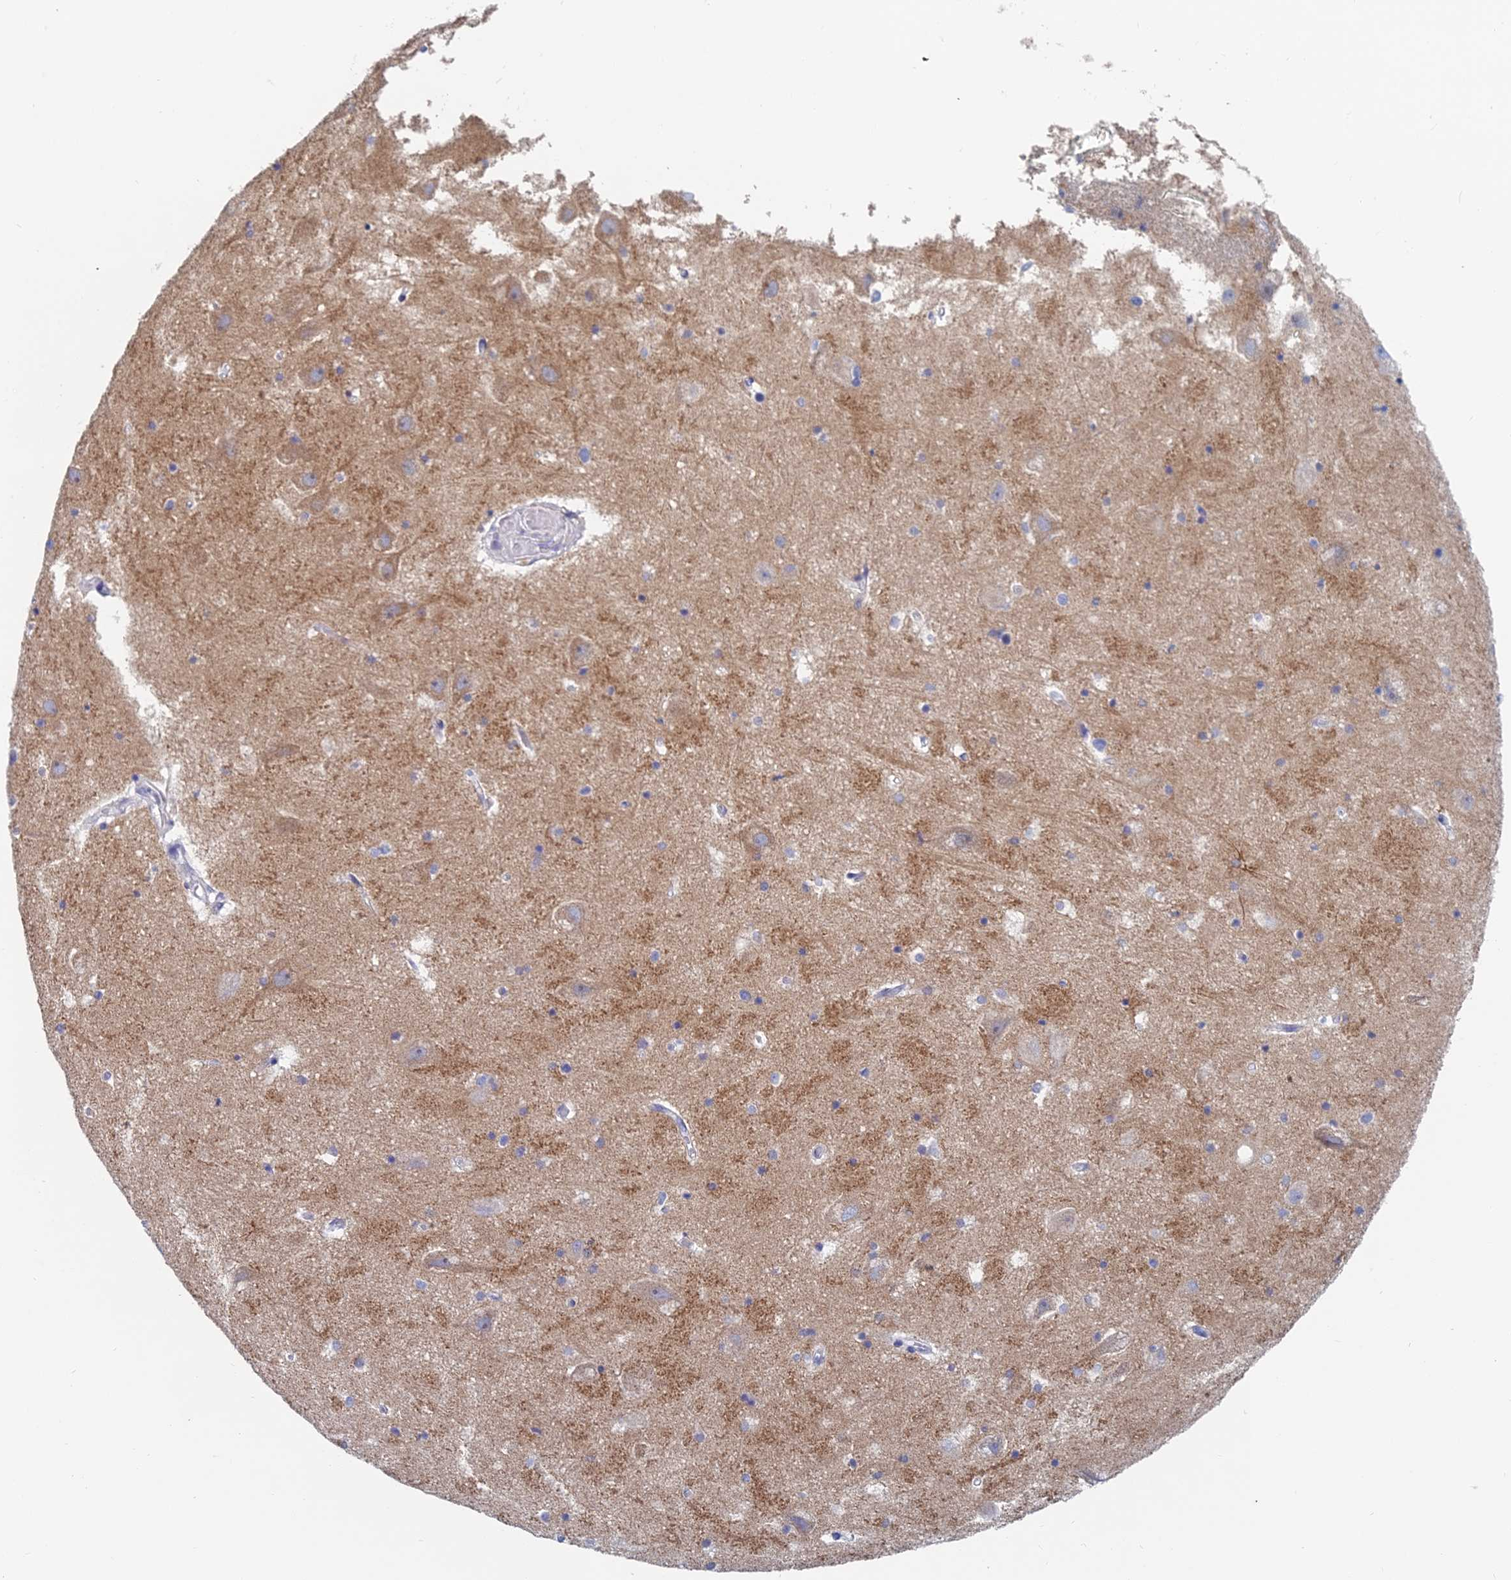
{"staining": {"intensity": "weak", "quantity": "<25%", "location": "cytoplasmic/membranous"}, "tissue": "hippocampus", "cell_type": "Glial cells", "image_type": "normal", "snomed": [{"axis": "morphology", "description": "Normal tissue, NOS"}, {"axis": "topography", "description": "Hippocampus"}], "caption": "This is an IHC photomicrograph of normal hippocampus. There is no staining in glial cells.", "gene": "ACSM1", "patient": {"sex": "female", "age": 52}}